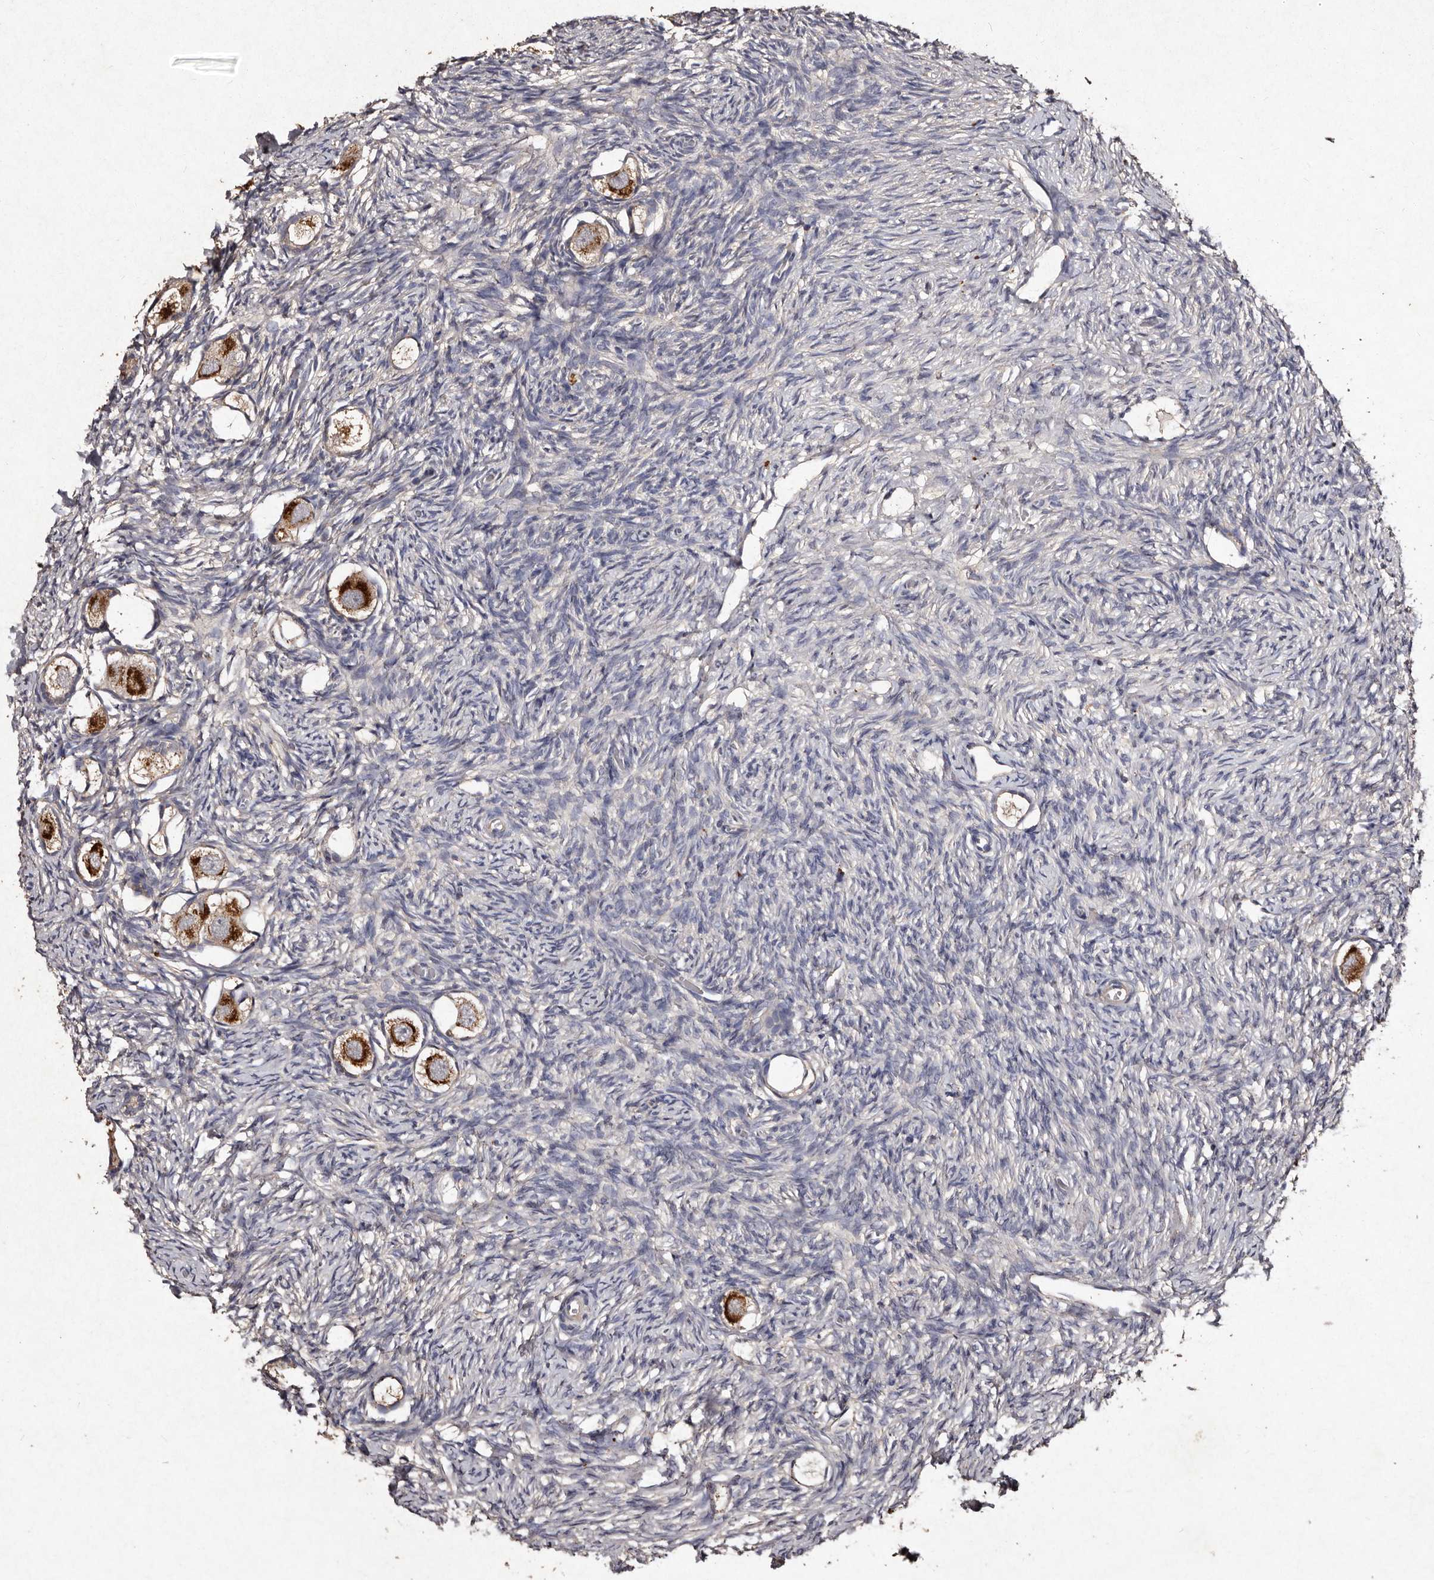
{"staining": {"intensity": "strong", "quantity": ">75%", "location": "cytoplasmic/membranous"}, "tissue": "ovary", "cell_type": "Follicle cells", "image_type": "normal", "snomed": [{"axis": "morphology", "description": "Normal tissue, NOS"}, {"axis": "topography", "description": "Ovary"}], "caption": "Ovary stained with DAB (3,3'-diaminobenzidine) IHC reveals high levels of strong cytoplasmic/membranous staining in approximately >75% of follicle cells.", "gene": "TFB1M", "patient": {"sex": "female", "age": 27}}